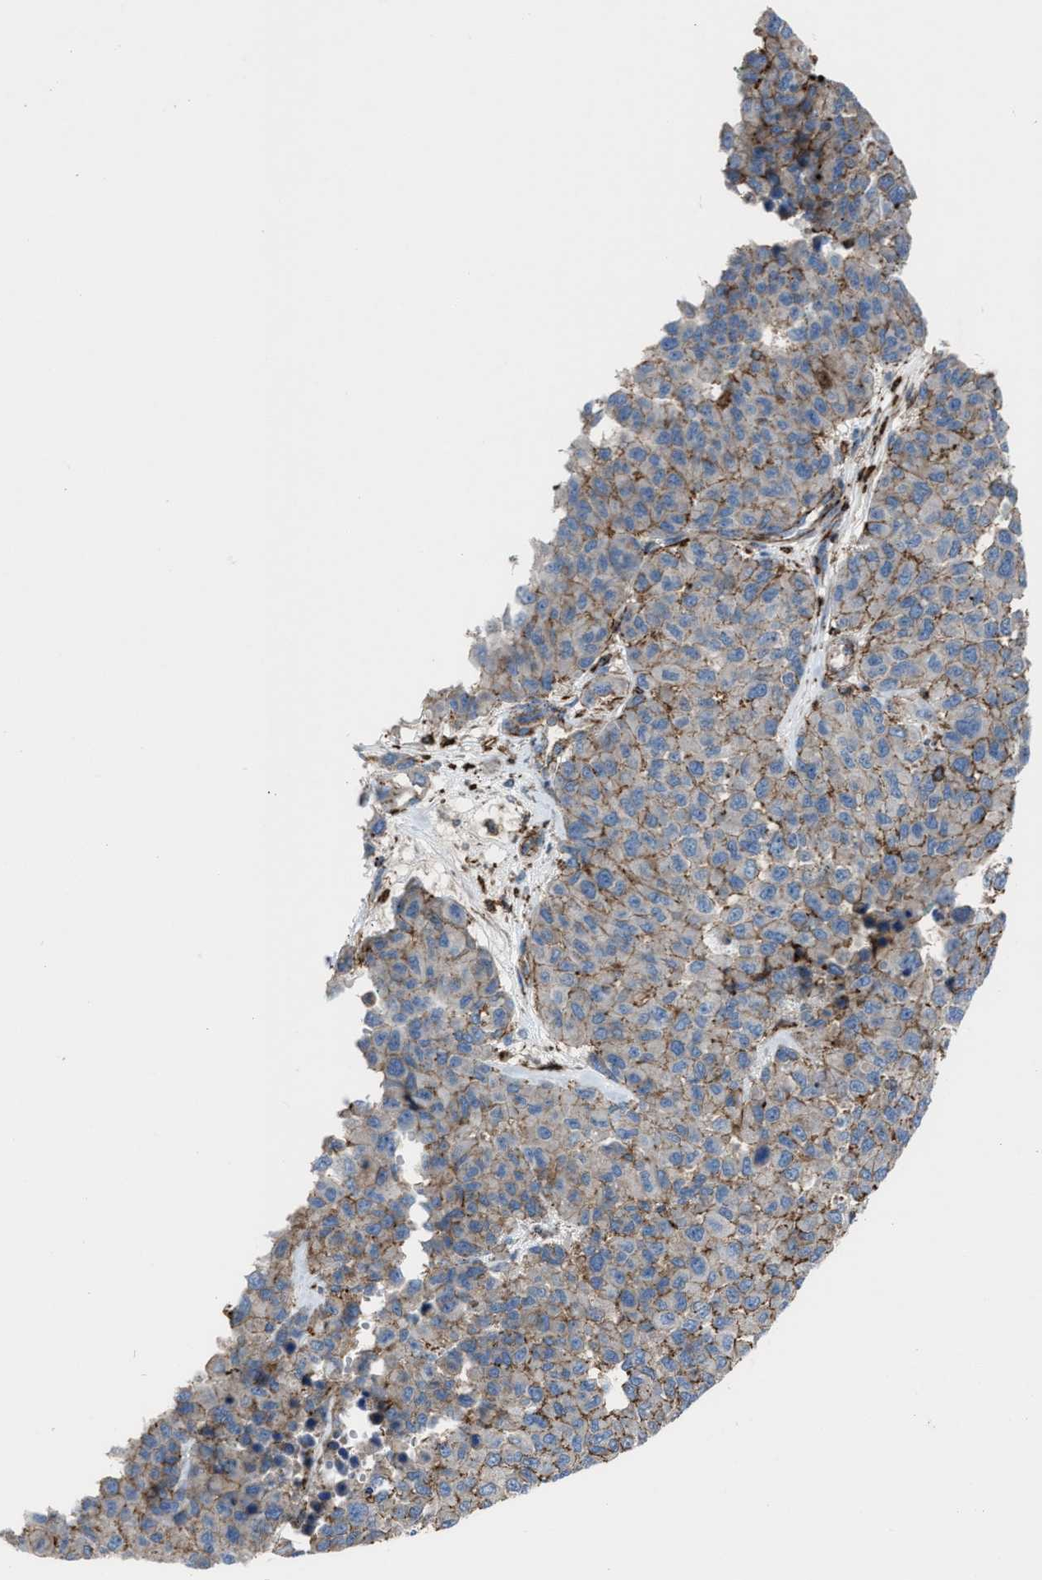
{"staining": {"intensity": "weak", "quantity": "25%-75%", "location": "cytoplasmic/membranous"}, "tissue": "melanoma", "cell_type": "Tumor cells", "image_type": "cancer", "snomed": [{"axis": "morphology", "description": "Malignant melanoma, NOS"}, {"axis": "topography", "description": "Skin"}], "caption": "Weak cytoplasmic/membranous staining for a protein is seen in about 25%-75% of tumor cells of malignant melanoma using immunohistochemistry (IHC).", "gene": "AGPAT2", "patient": {"sex": "male", "age": 62}}